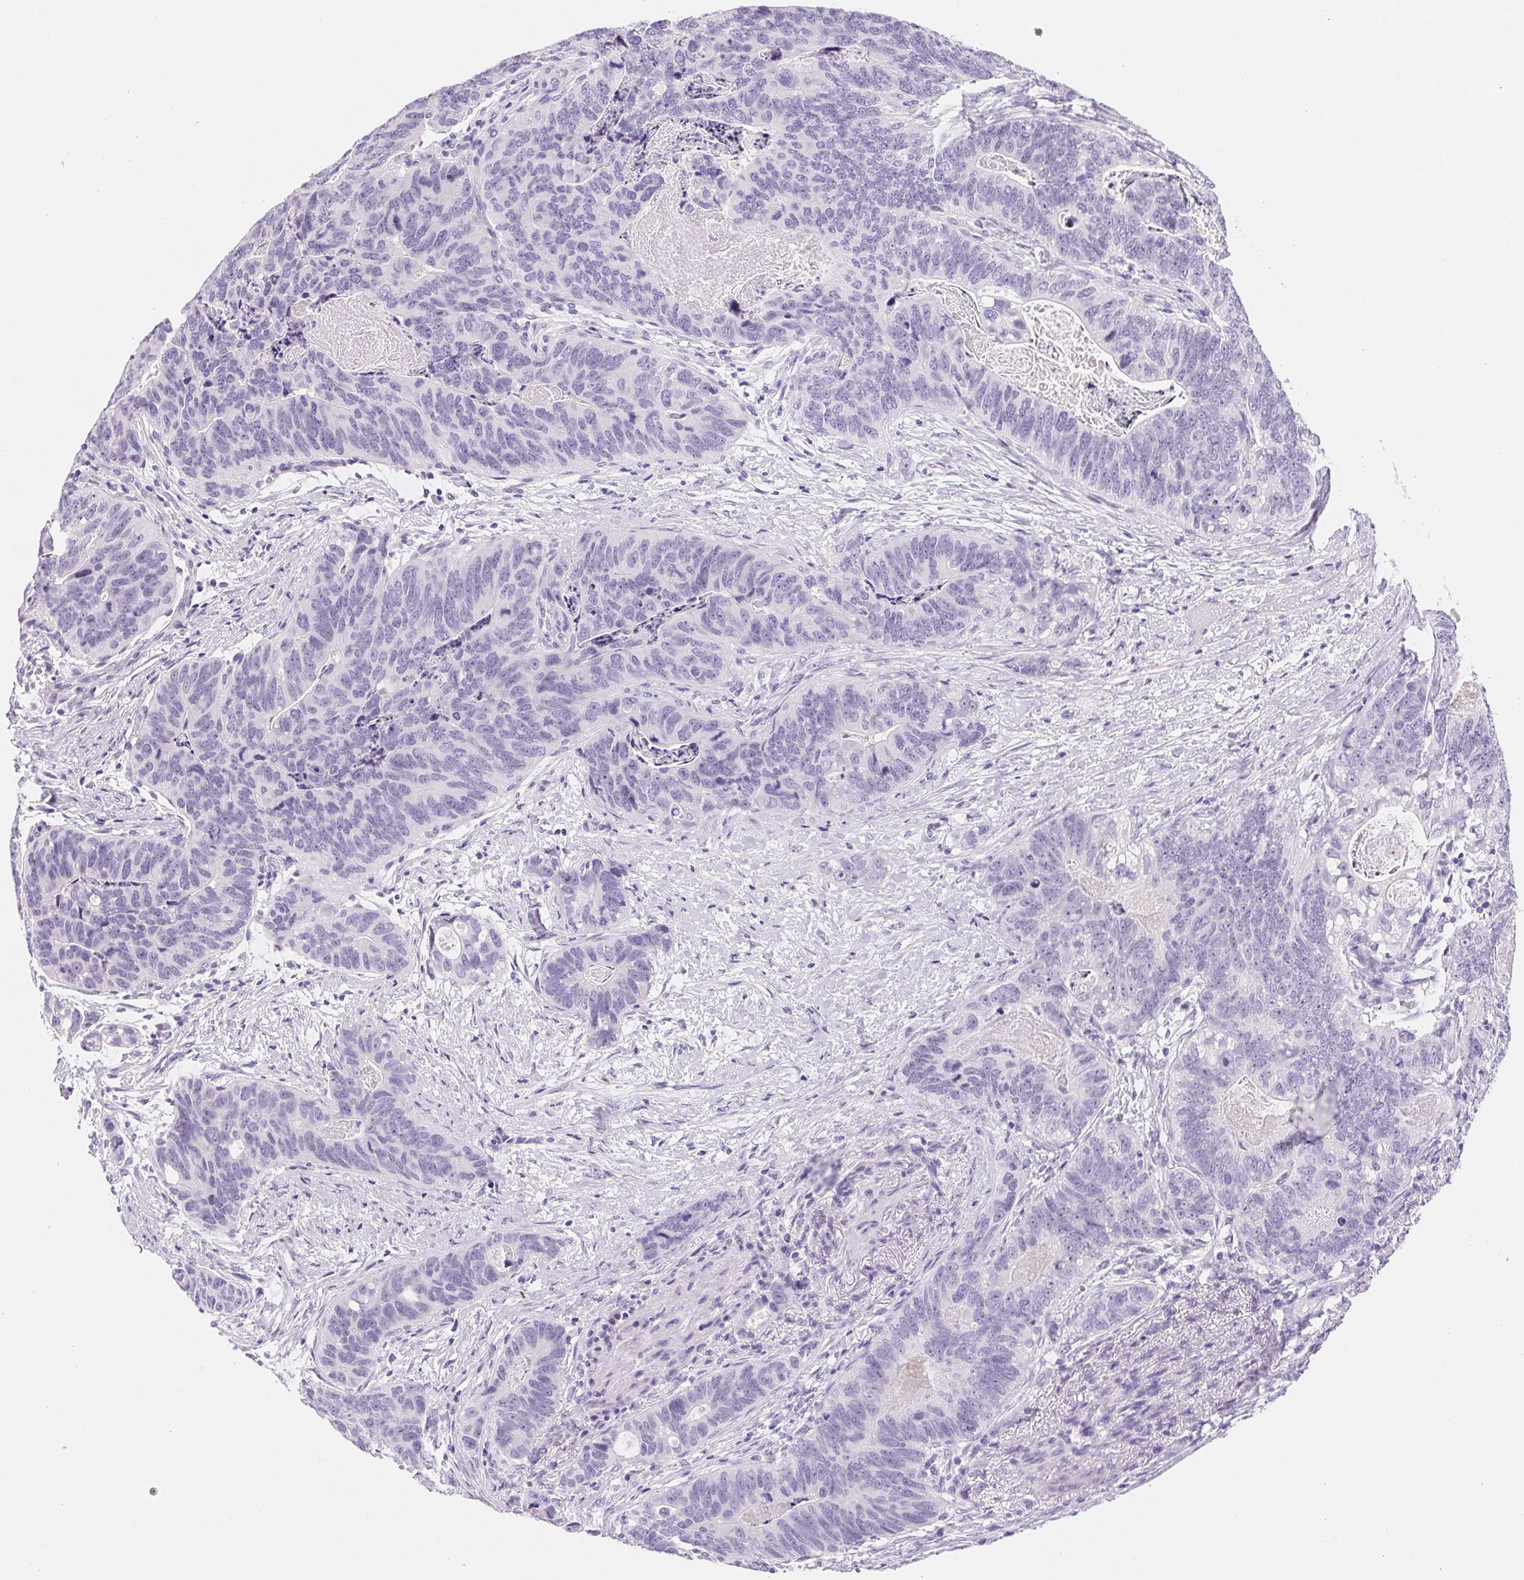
{"staining": {"intensity": "negative", "quantity": "none", "location": "none"}, "tissue": "stomach cancer", "cell_type": "Tumor cells", "image_type": "cancer", "snomed": [{"axis": "morphology", "description": "Normal tissue, NOS"}, {"axis": "morphology", "description": "Adenocarcinoma, NOS"}, {"axis": "topography", "description": "Stomach"}], "caption": "Stomach cancer stained for a protein using immunohistochemistry (IHC) demonstrates no positivity tumor cells.", "gene": "ASGR2", "patient": {"sex": "female", "age": 89}}